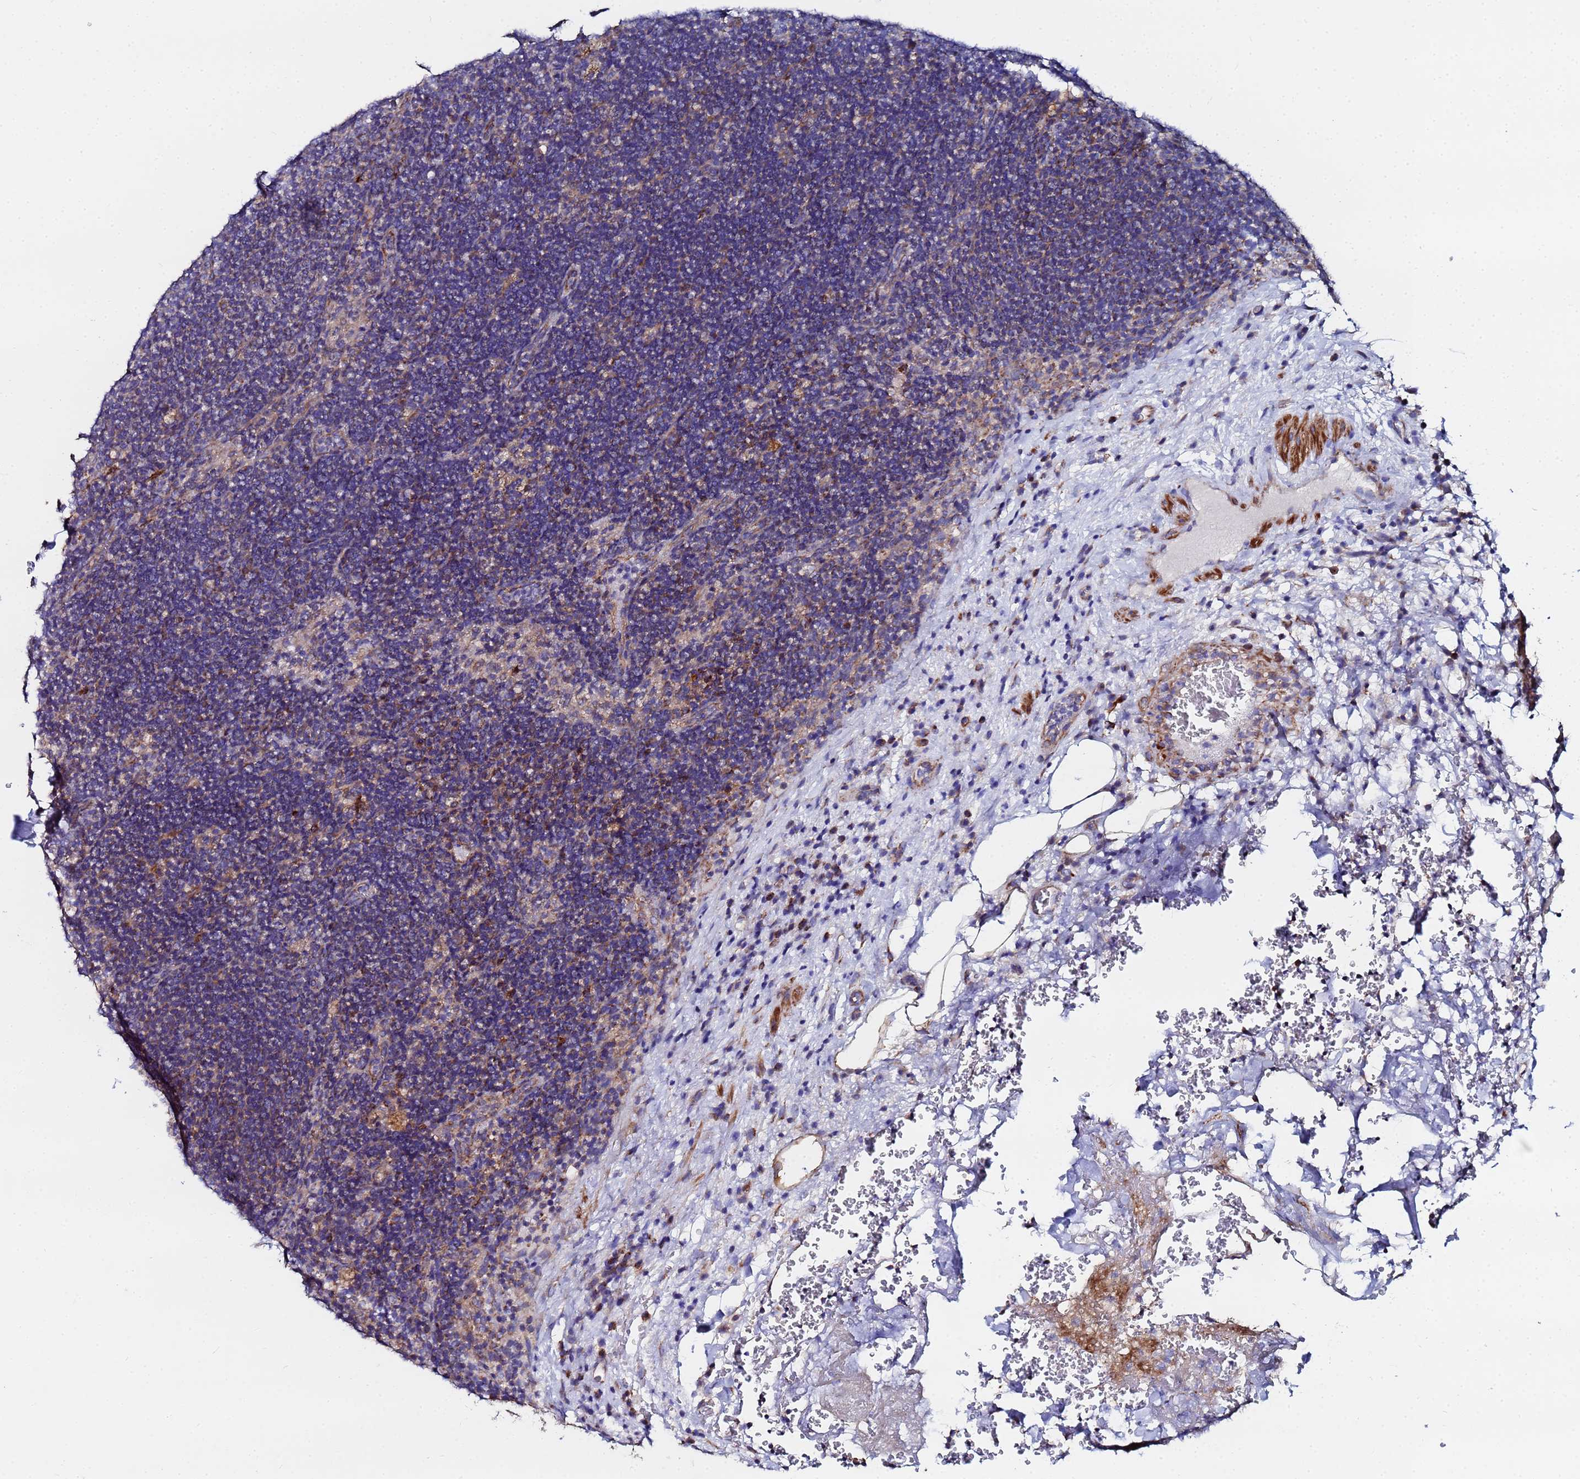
{"staining": {"intensity": "weak", "quantity": "<25%", "location": "cytoplasmic/membranous"}, "tissue": "lymph node", "cell_type": "Germinal center cells", "image_type": "normal", "snomed": [{"axis": "morphology", "description": "Normal tissue, NOS"}, {"axis": "topography", "description": "Lymph node"}], "caption": "Micrograph shows no significant protein staining in germinal center cells of normal lymph node. (Immunohistochemistry, brightfield microscopy, high magnification).", "gene": "FAHD2A", "patient": {"sex": "female", "age": 70}}